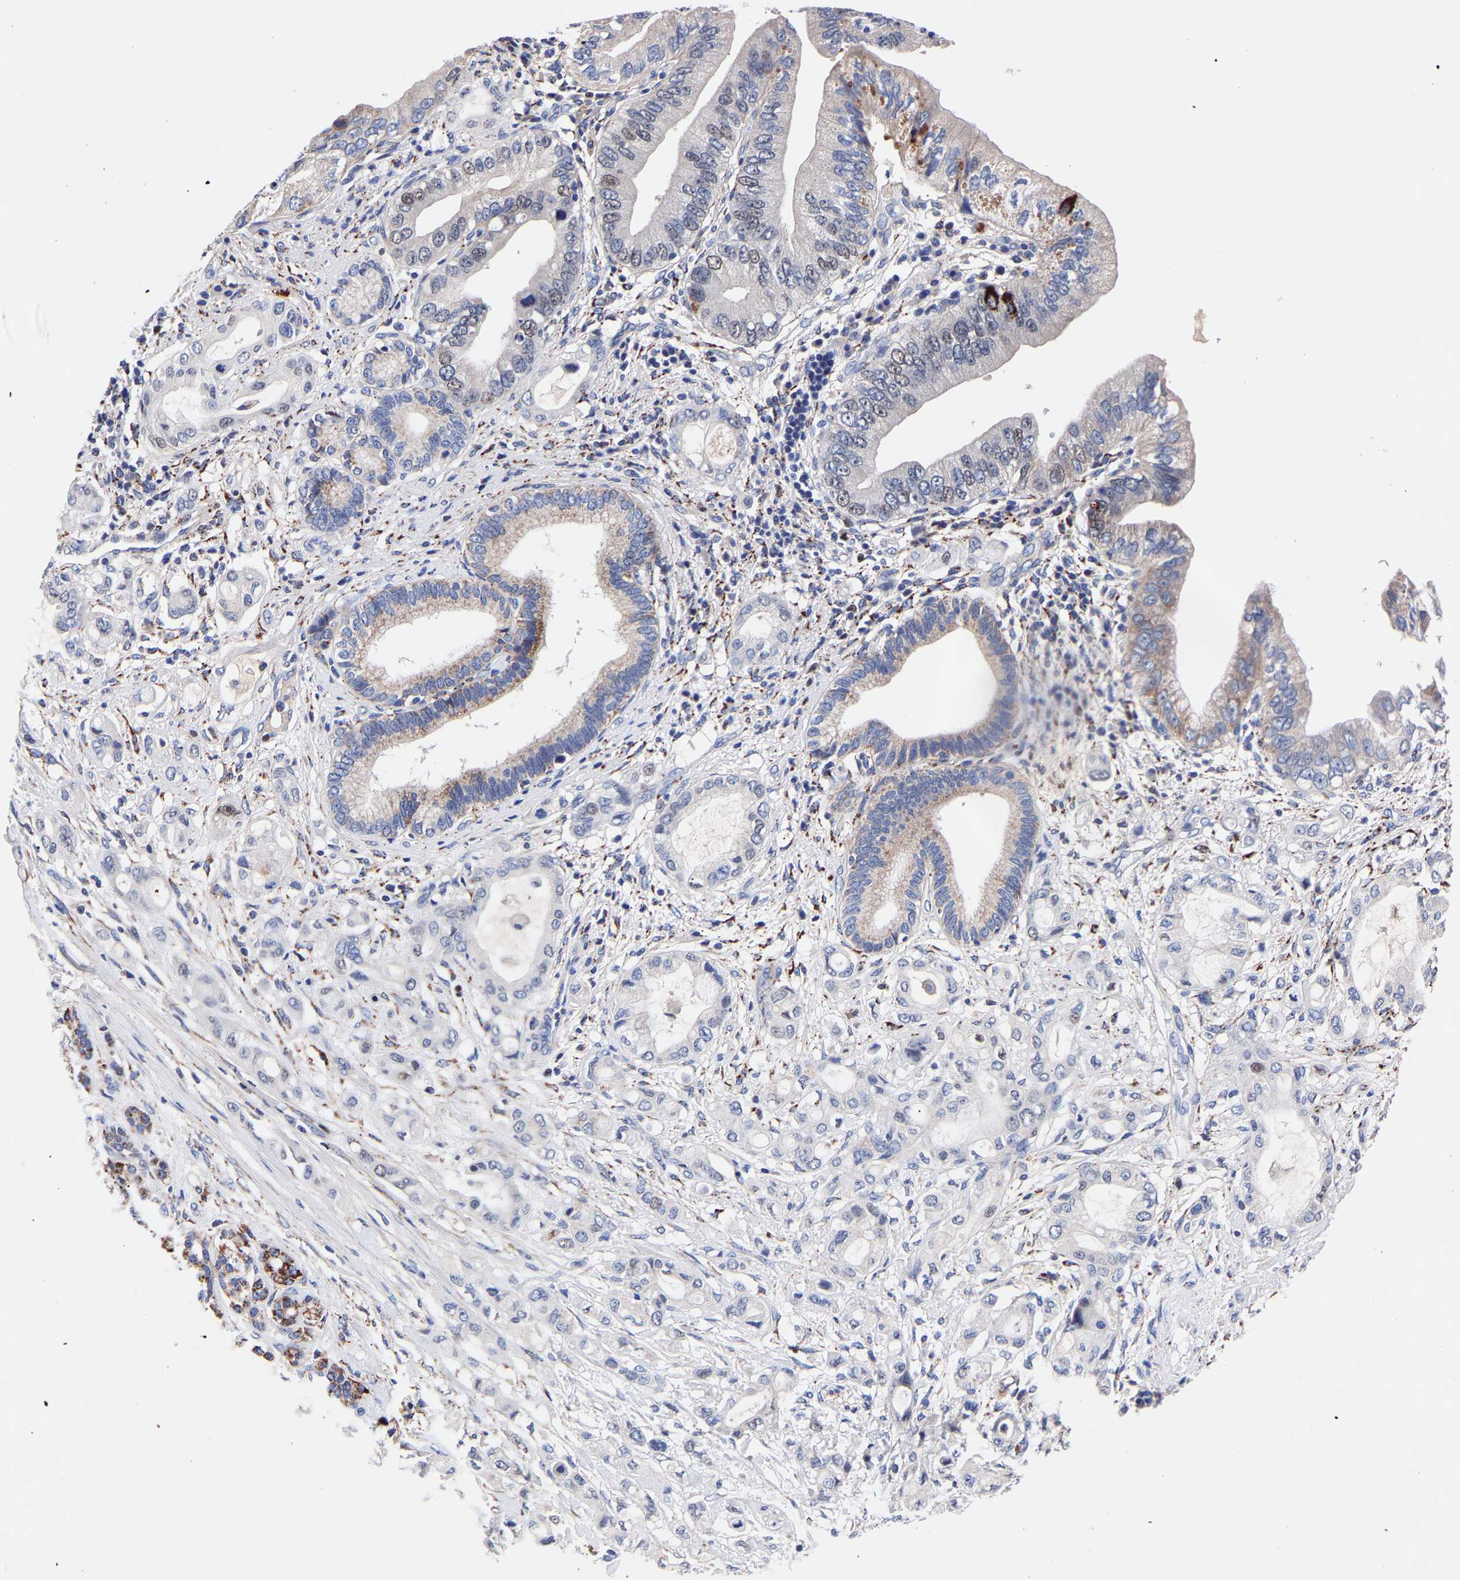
{"staining": {"intensity": "moderate", "quantity": "<25%", "location": "cytoplasmic/membranous"}, "tissue": "pancreatic cancer", "cell_type": "Tumor cells", "image_type": "cancer", "snomed": [{"axis": "morphology", "description": "Adenocarcinoma, NOS"}, {"axis": "topography", "description": "Pancreas"}], "caption": "Moderate cytoplasmic/membranous protein staining is identified in approximately <25% of tumor cells in pancreatic cancer (adenocarcinoma).", "gene": "SEM1", "patient": {"sex": "female", "age": 56}}